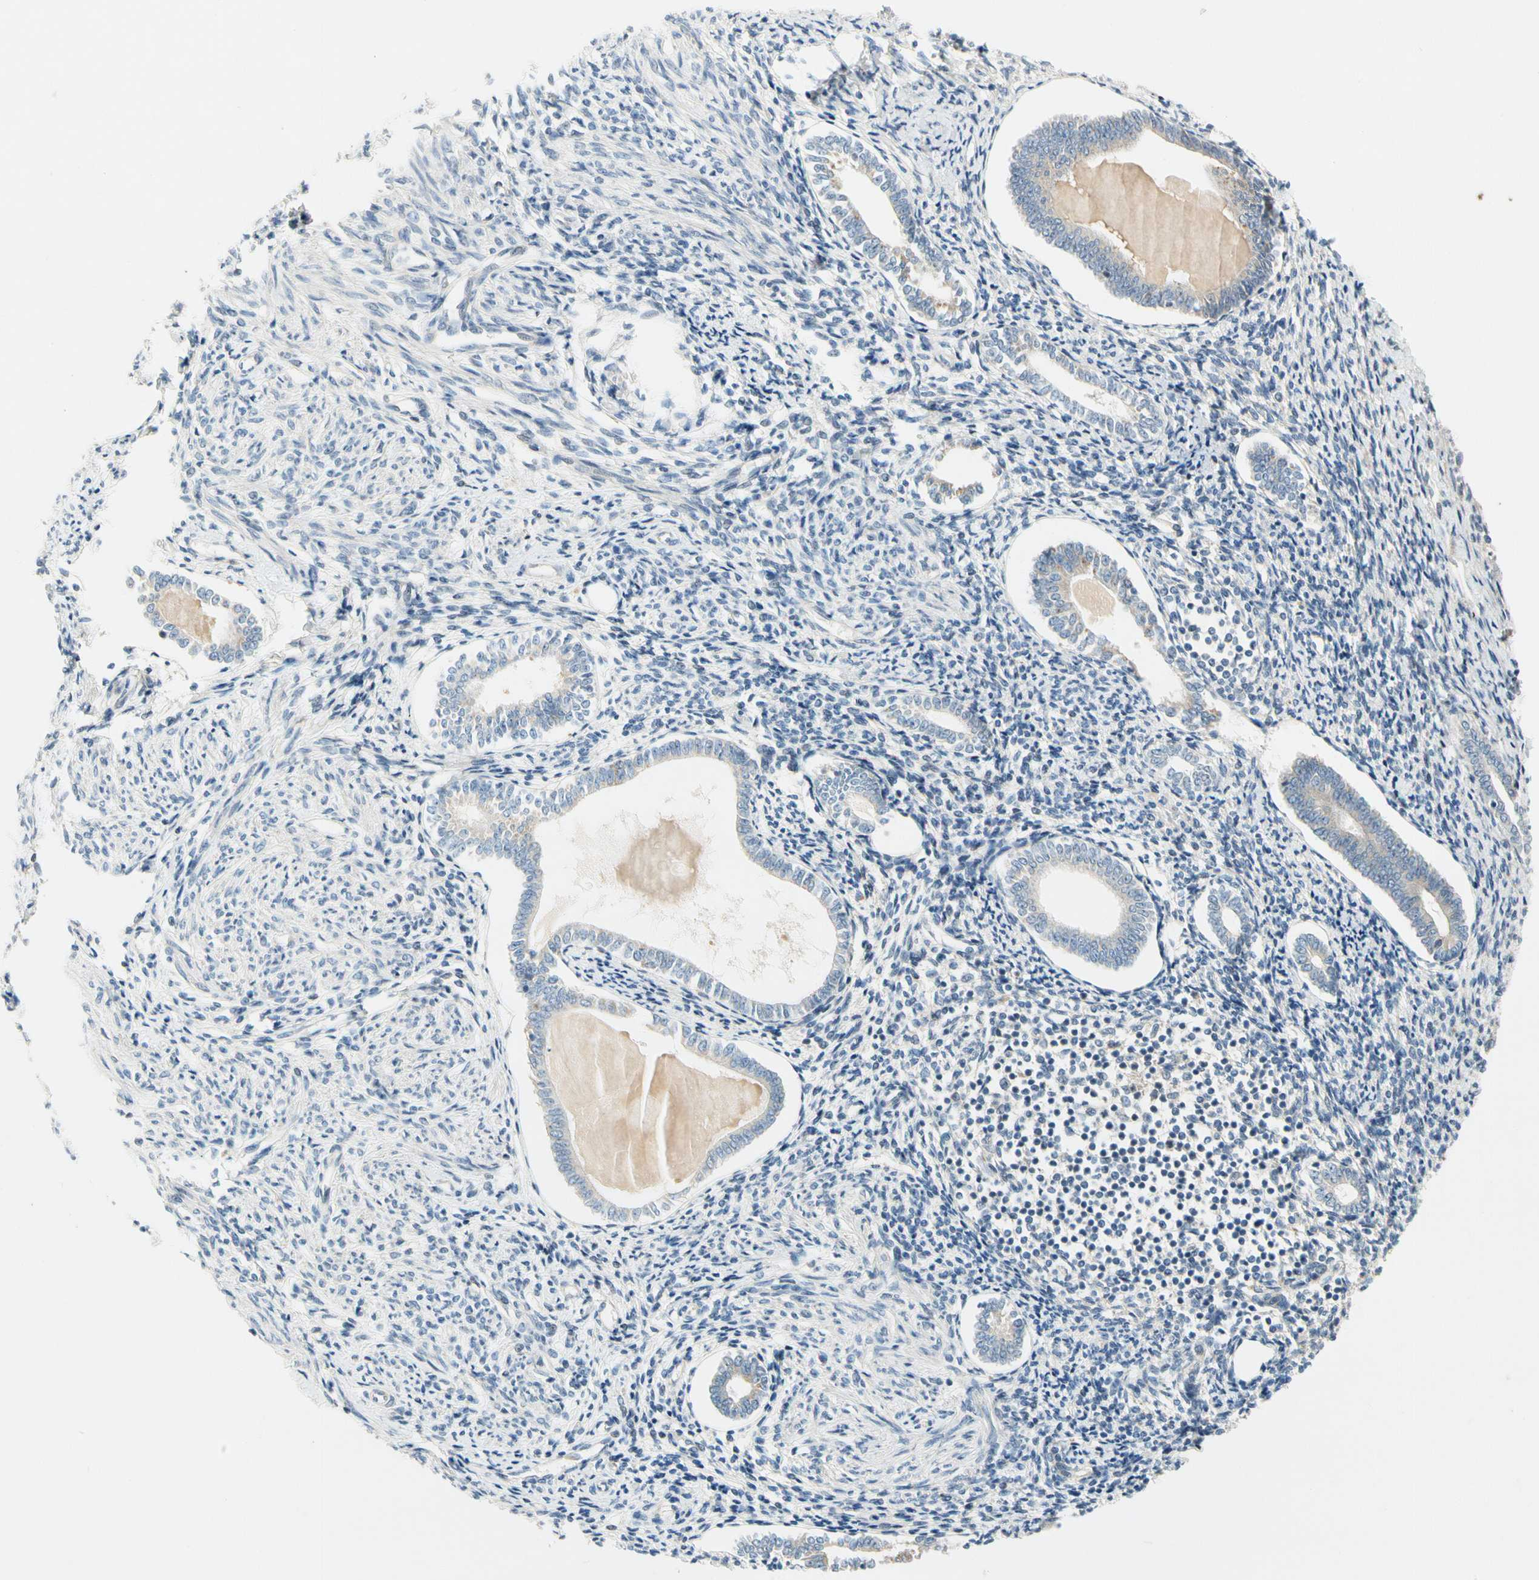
{"staining": {"intensity": "weak", "quantity": "25%-75%", "location": "cytoplasmic/membranous"}, "tissue": "endometrium", "cell_type": "Cells in endometrial stroma", "image_type": "normal", "snomed": [{"axis": "morphology", "description": "Normal tissue, NOS"}, {"axis": "topography", "description": "Endometrium"}], "caption": "An image showing weak cytoplasmic/membranous staining in approximately 25%-75% of cells in endometrial stroma in benign endometrium, as visualized by brown immunohistochemical staining.", "gene": "GATD1", "patient": {"sex": "female", "age": 71}}